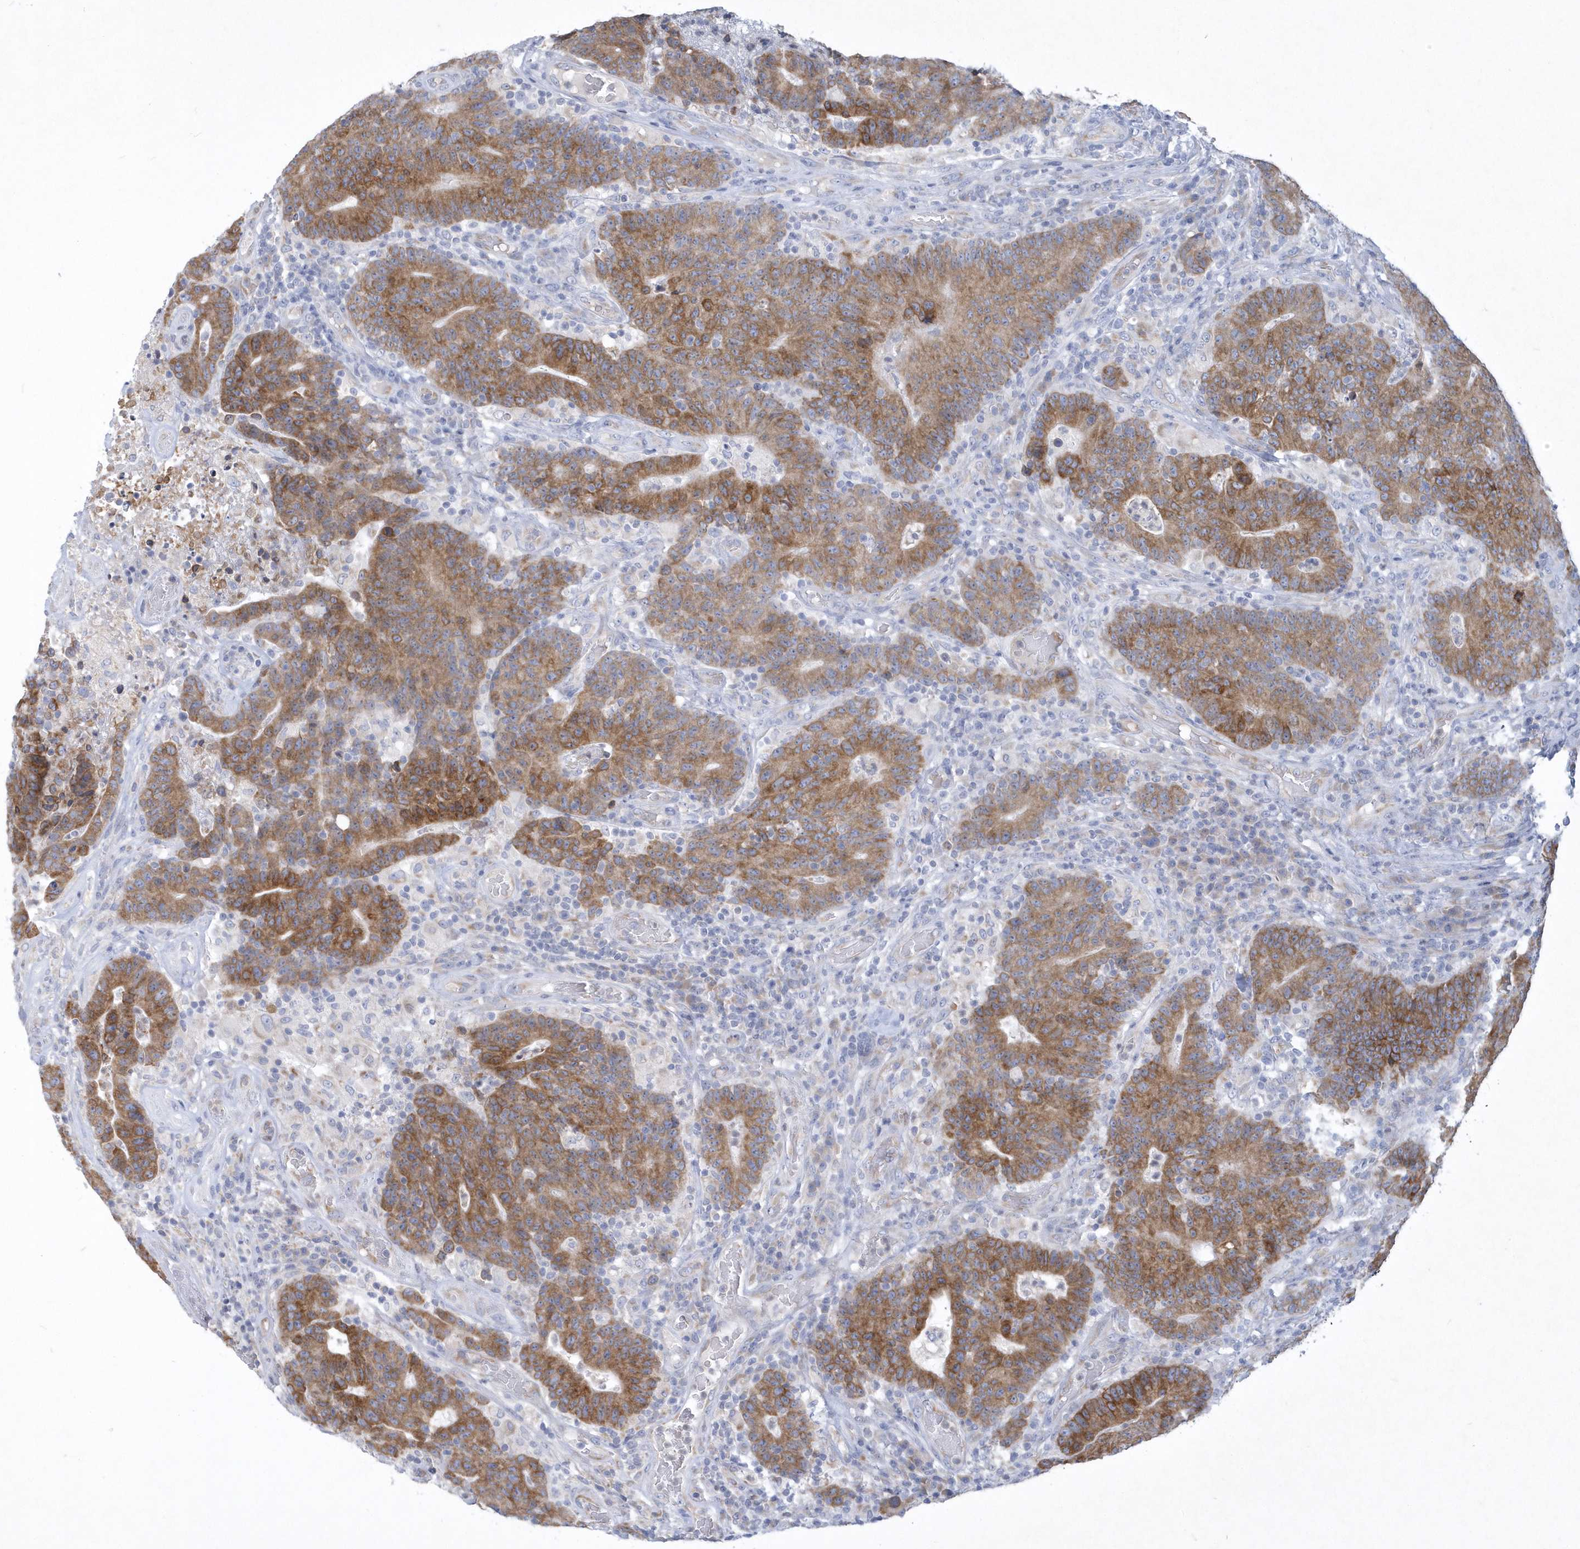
{"staining": {"intensity": "moderate", "quantity": ">75%", "location": "cytoplasmic/membranous"}, "tissue": "colorectal cancer", "cell_type": "Tumor cells", "image_type": "cancer", "snomed": [{"axis": "morphology", "description": "Normal tissue, NOS"}, {"axis": "morphology", "description": "Adenocarcinoma, NOS"}, {"axis": "topography", "description": "Colon"}], "caption": "The image exhibits immunohistochemical staining of colorectal cancer (adenocarcinoma). There is moderate cytoplasmic/membranous positivity is appreciated in about >75% of tumor cells.", "gene": "DGAT1", "patient": {"sex": "female", "age": 75}}